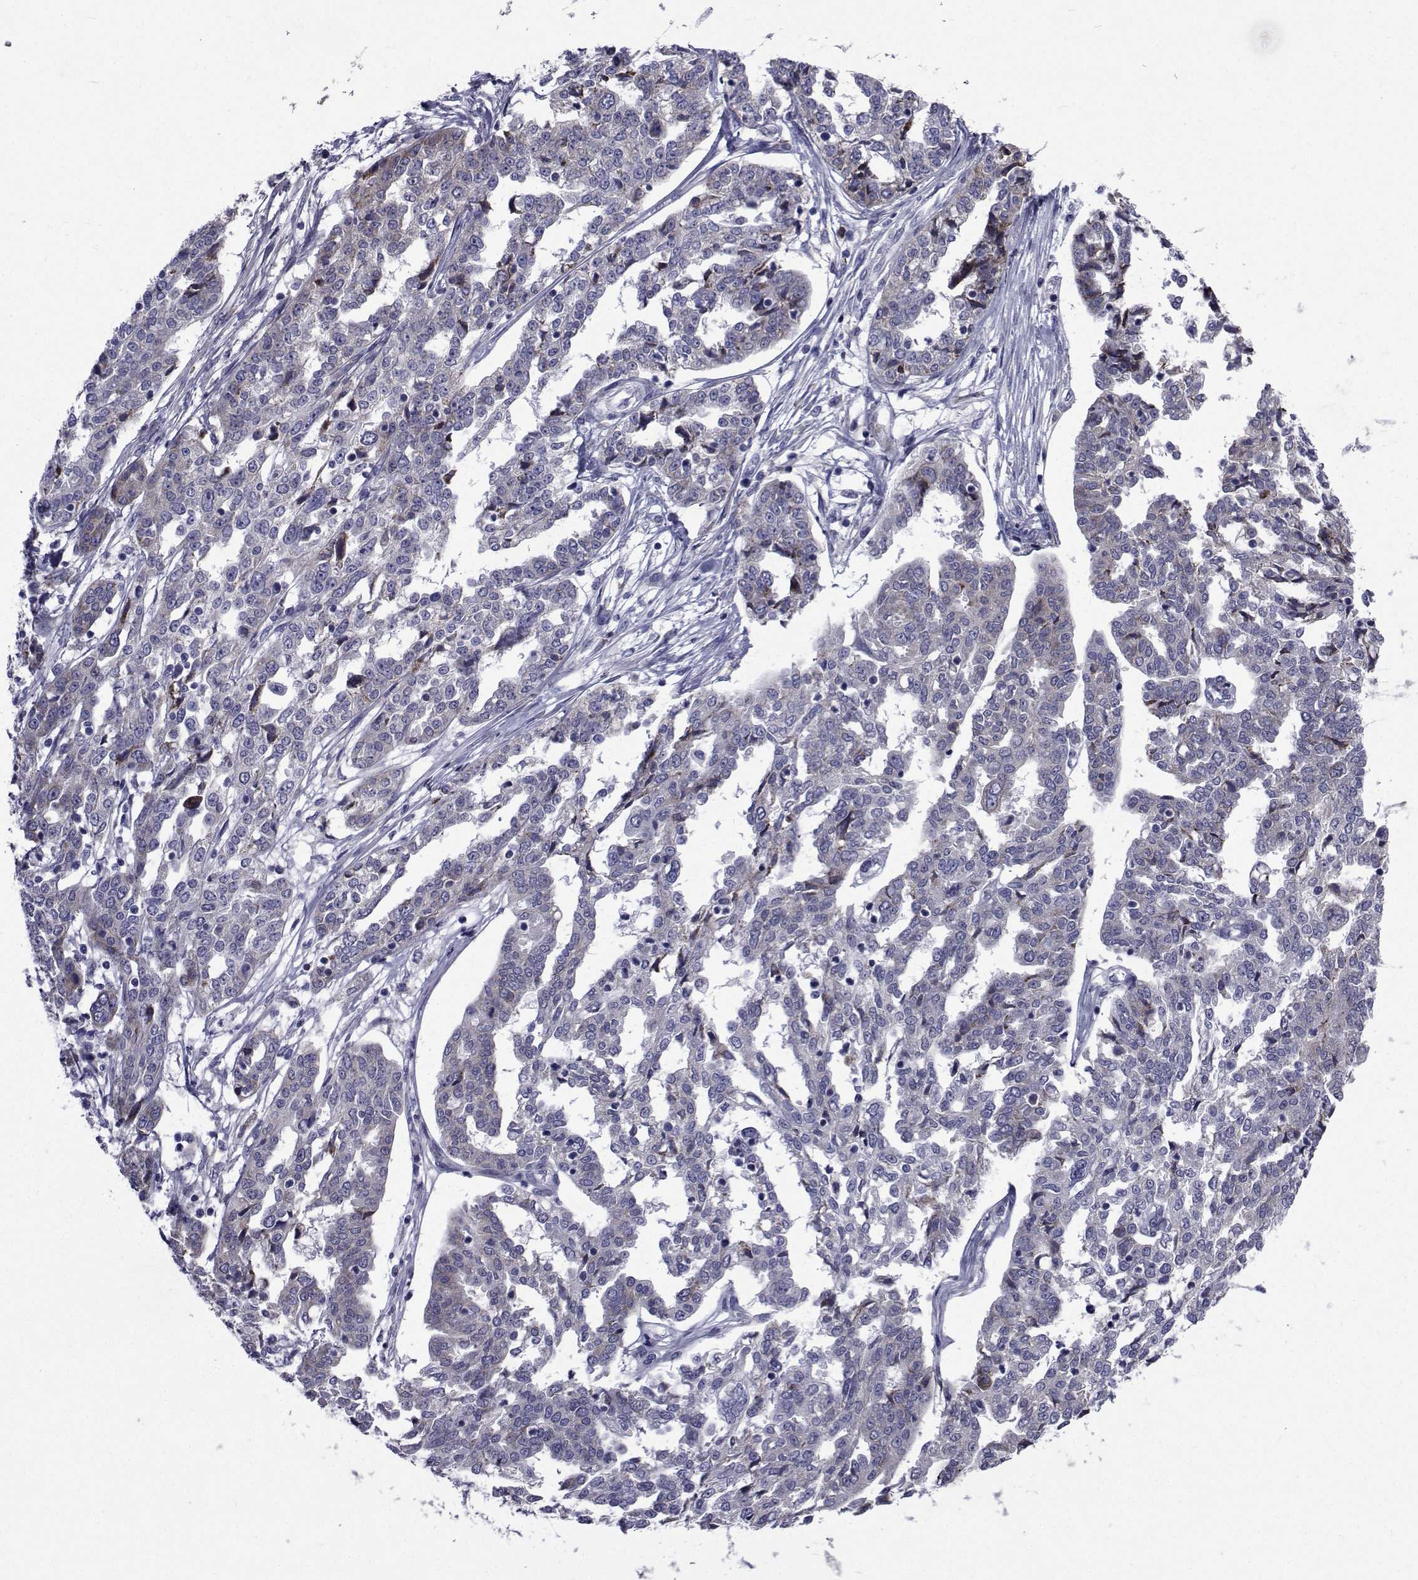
{"staining": {"intensity": "weak", "quantity": "25%-75%", "location": "cytoplasmic/membranous"}, "tissue": "ovarian cancer", "cell_type": "Tumor cells", "image_type": "cancer", "snomed": [{"axis": "morphology", "description": "Cystadenocarcinoma, serous, NOS"}, {"axis": "topography", "description": "Ovary"}], "caption": "Protein expression by IHC reveals weak cytoplasmic/membranous positivity in approximately 25%-75% of tumor cells in serous cystadenocarcinoma (ovarian).", "gene": "ROPN1", "patient": {"sex": "female", "age": 67}}